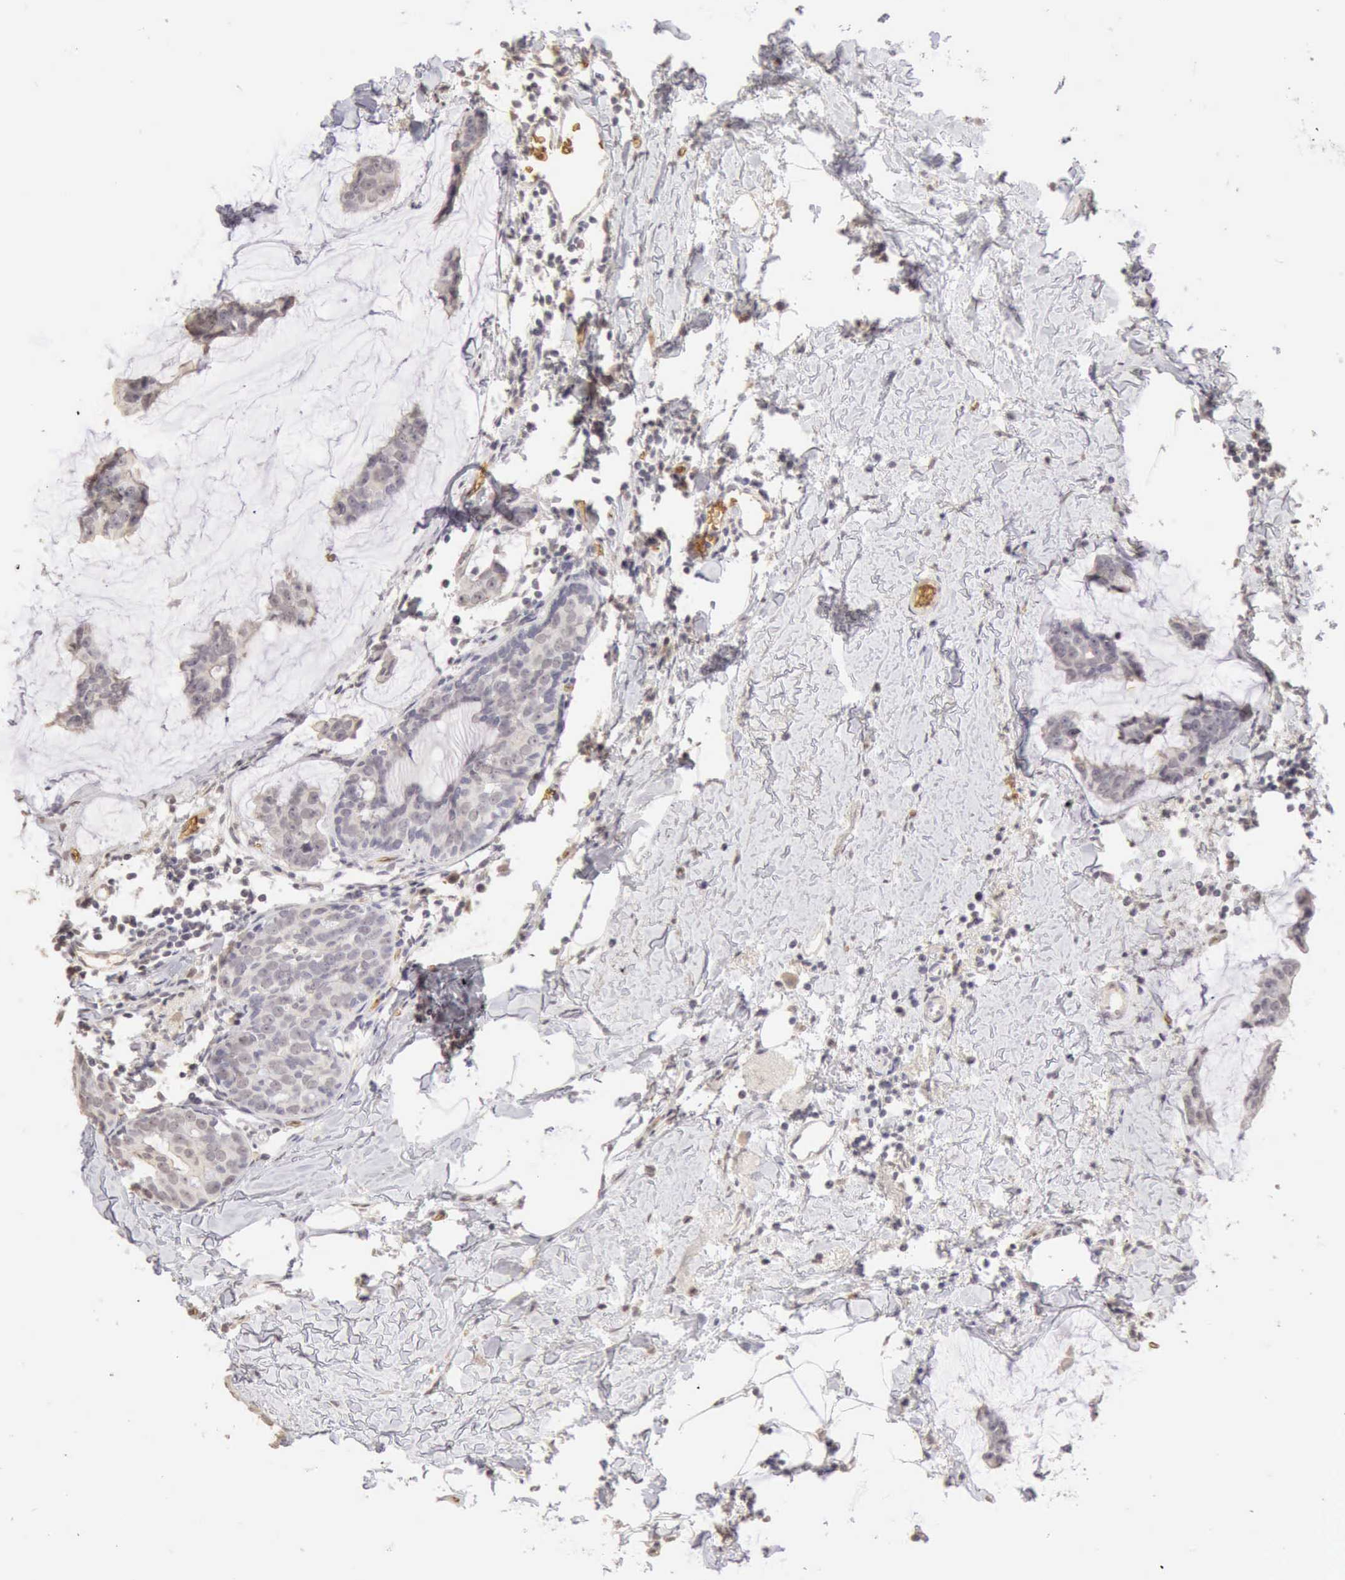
{"staining": {"intensity": "negative", "quantity": "none", "location": "none"}, "tissue": "breast cancer", "cell_type": "Tumor cells", "image_type": "cancer", "snomed": [{"axis": "morphology", "description": "Normal tissue, NOS"}, {"axis": "morphology", "description": "Duct carcinoma"}, {"axis": "topography", "description": "Breast"}], "caption": "This is a photomicrograph of immunohistochemistry (IHC) staining of intraductal carcinoma (breast), which shows no staining in tumor cells.", "gene": "CFI", "patient": {"sex": "female", "age": 50}}